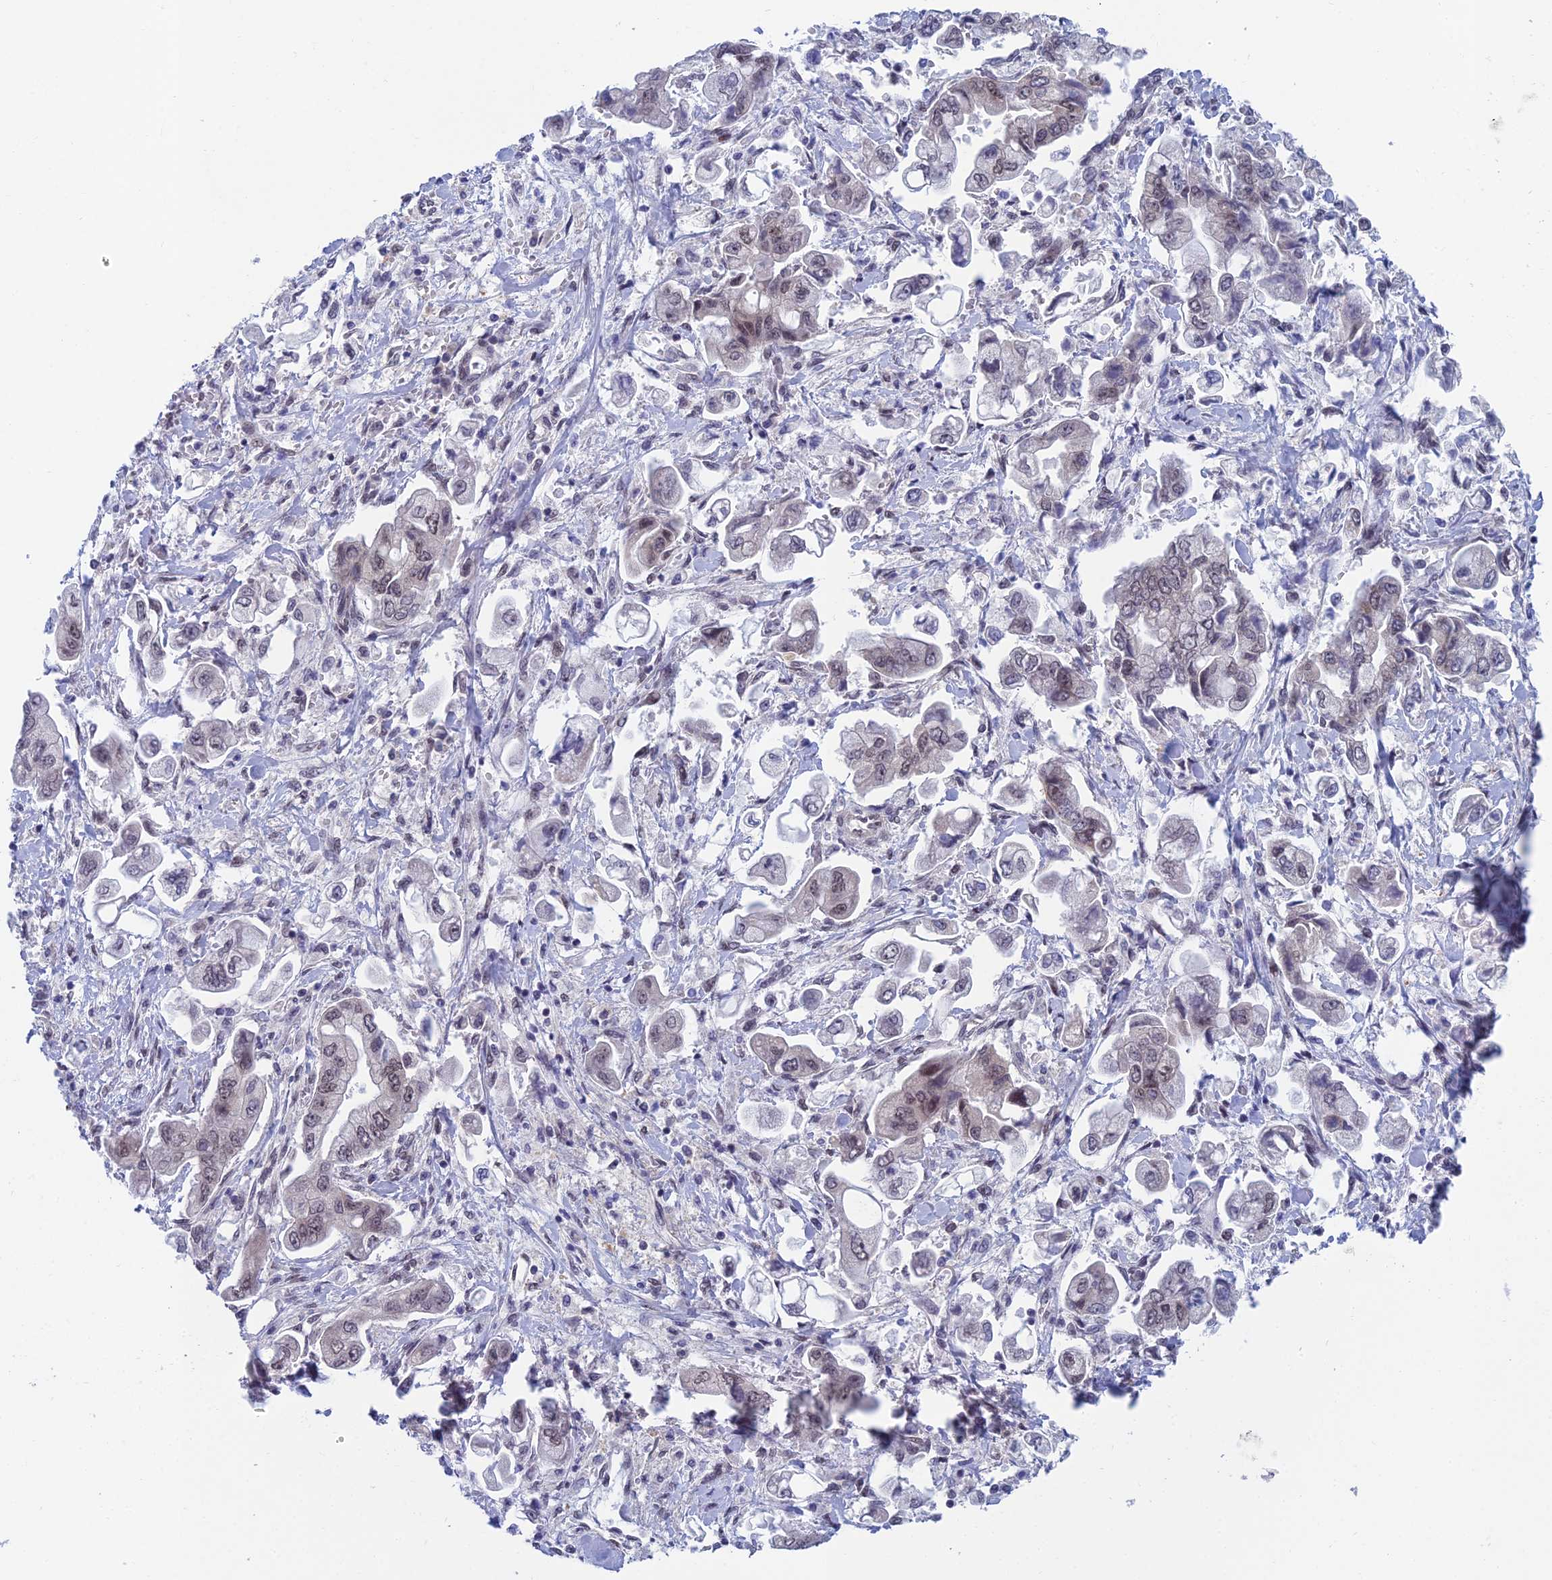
{"staining": {"intensity": "weak", "quantity": ">75%", "location": "nuclear"}, "tissue": "stomach cancer", "cell_type": "Tumor cells", "image_type": "cancer", "snomed": [{"axis": "morphology", "description": "Adenocarcinoma, NOS"}, {"axis": "topography", "description": "Stomach"}], "caption": "IHC image of stomach cancer stained for a protein (brown), which displays low levels of weak nuclear expression in approximately >75% of tumor cells.", "gene": "NABP2", "patient": {"sex": "male", "age": 62}}